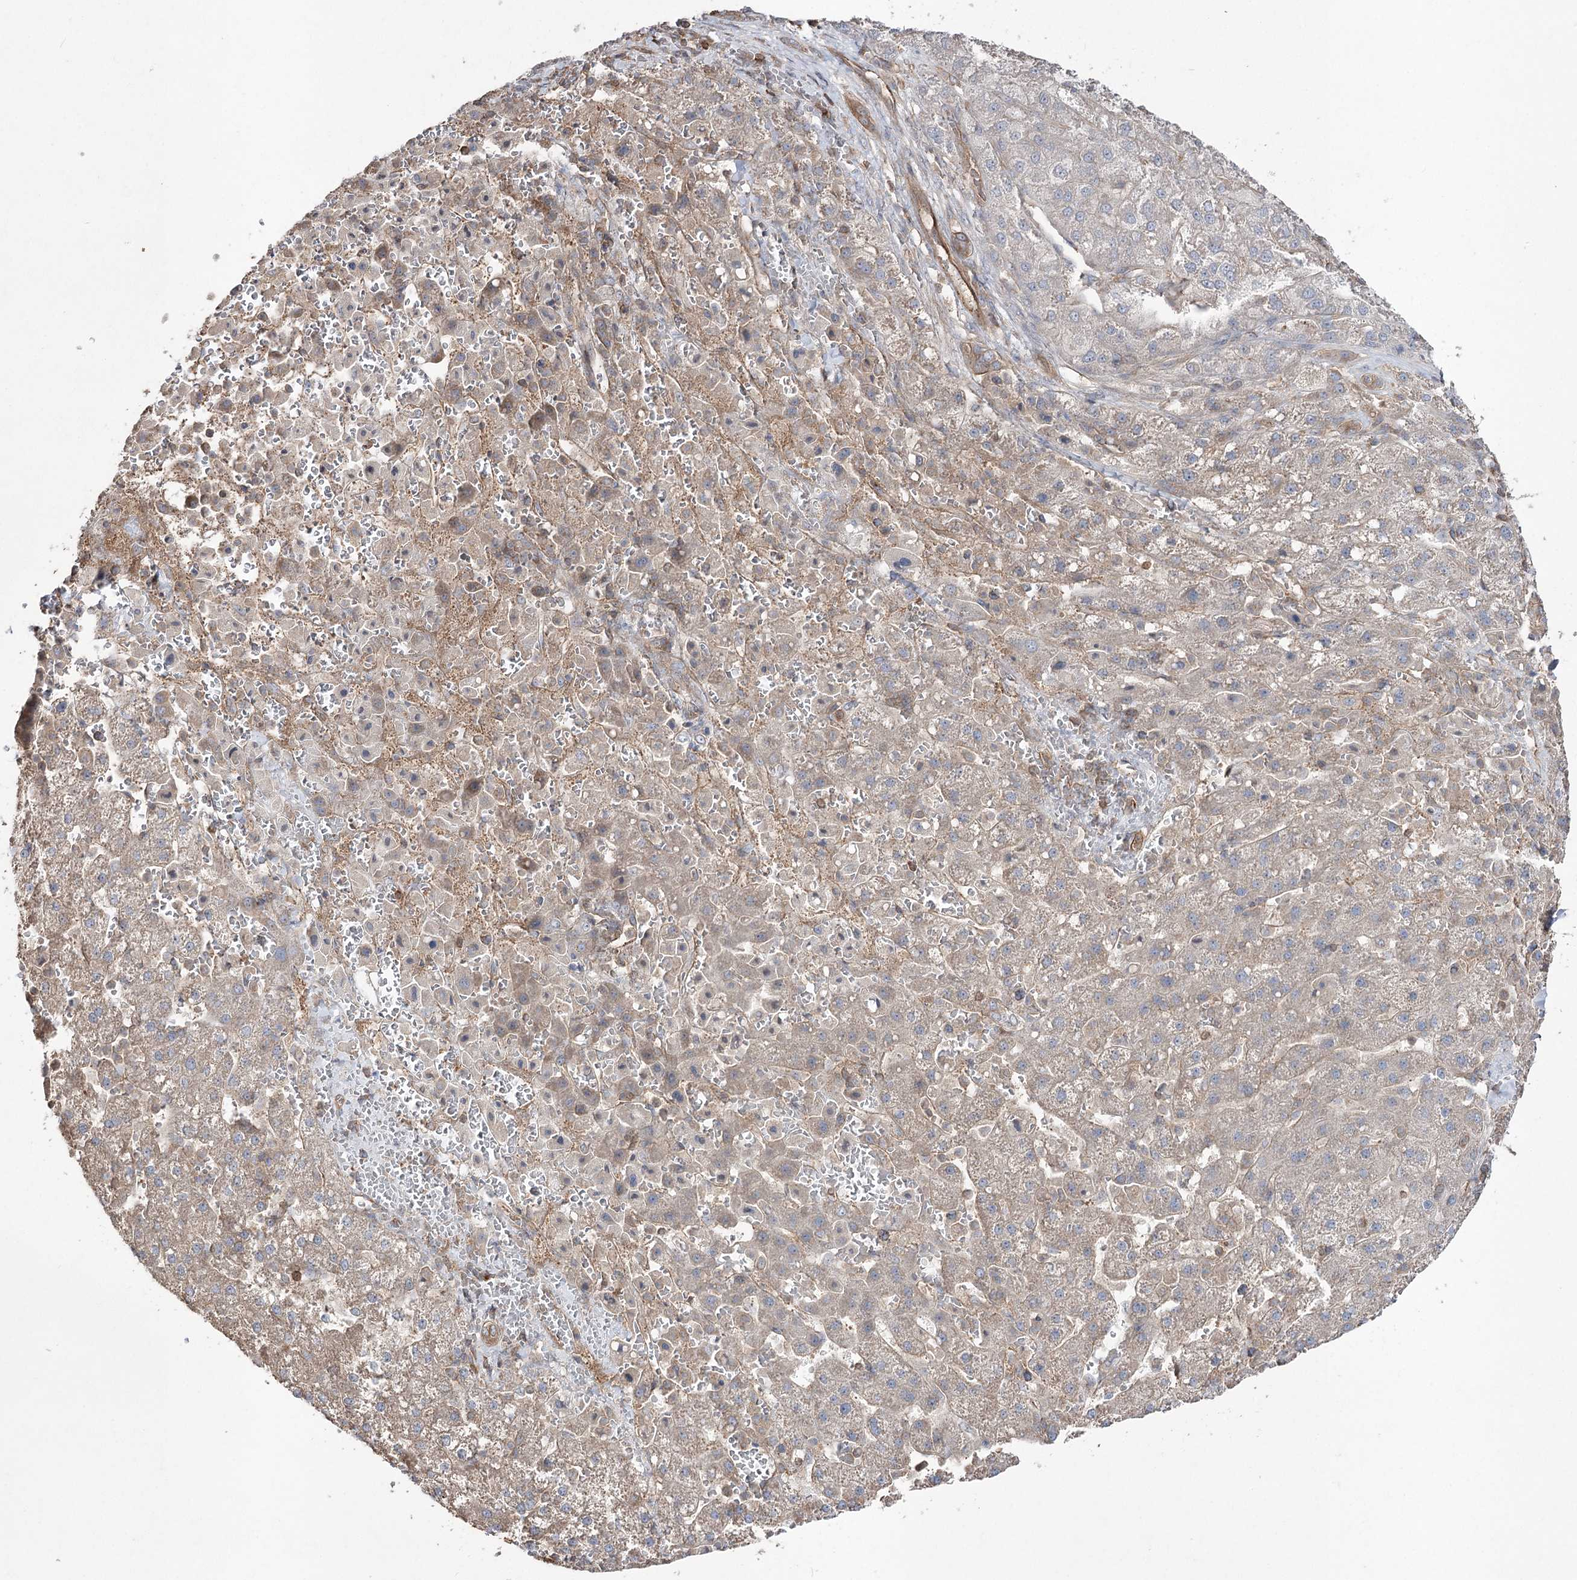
{"staining": {"intensity": "weak", "quantity": "<25%", "location": "cytoplasmic/membranous"}, "tissue": "liver cancer", "cell_type": "Tumor cells", "image_type": "cancer", "snomed": [{"axis": "morphology", "description": "Carcinoma, Hepatocellular, NOS"}, {"axis": "topography", "description": "Liver"}], "caption": "IHC of human hepatocellular carcinoma (liver) shows no positivity in tumor cells.", "gene": "LARS2", "patient": {"sex": "male", "age": 57}}